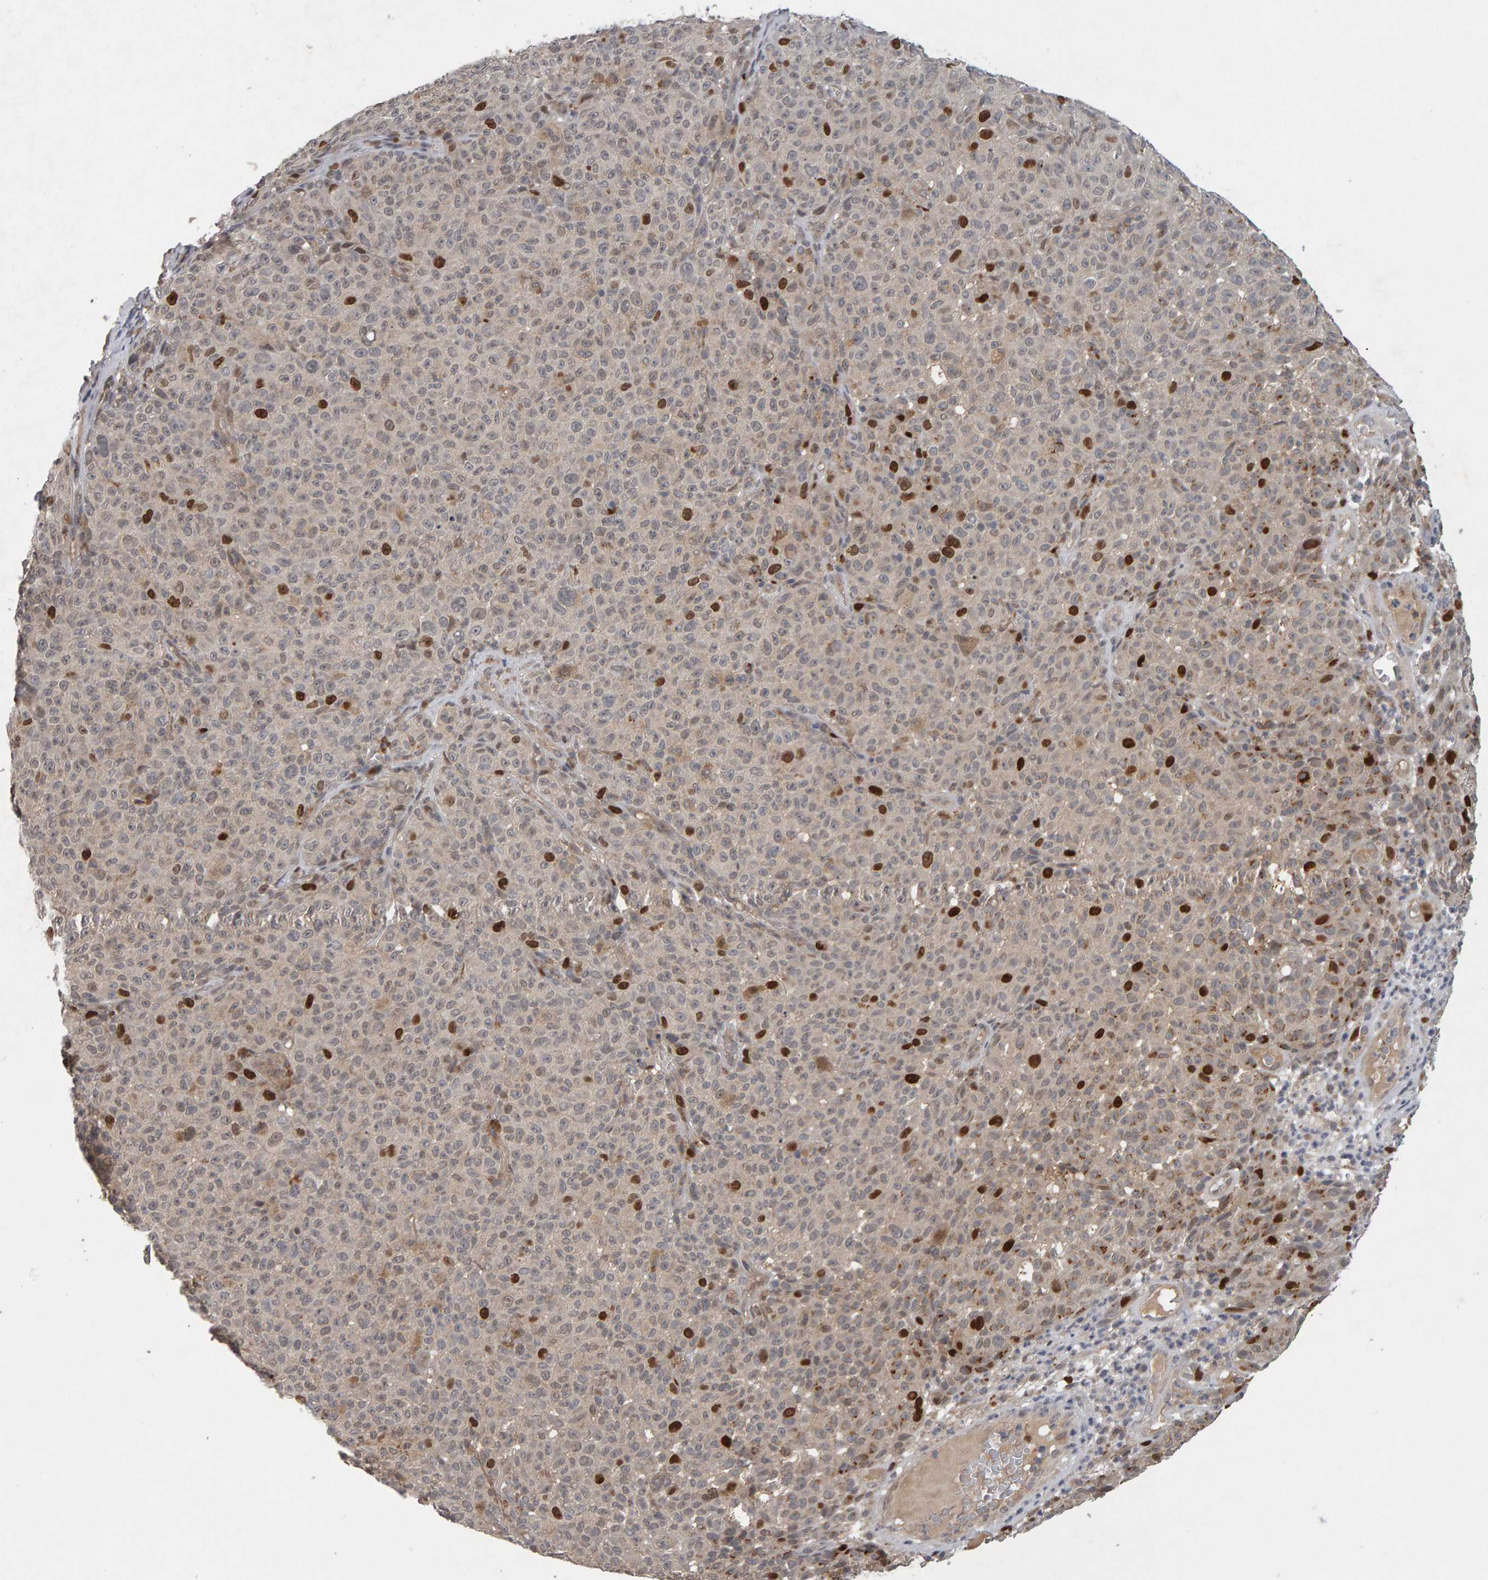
{"staining": {"intensity": "strong", "quantity": "<25%", "location": "nuclear"}, "tissue": "melanoma", "cell_type": "Tumor cells", "image_type": "cancer", "snomed": [{"axis": "morphology", "description": "Malignant melanoma, NOS"}, {"axis": "topography", "description": "Skin"}], "caption": "This histopathology image shows malignant melanoma stained with immunohistochemistry (IHC) to label a protein in brown. The nuclear of tumor cells show strong positivity for the protein. Nuclei are counter-stained blue.", "gene": "CDCA5", "patient": {"sex": "female", "age": 82}}